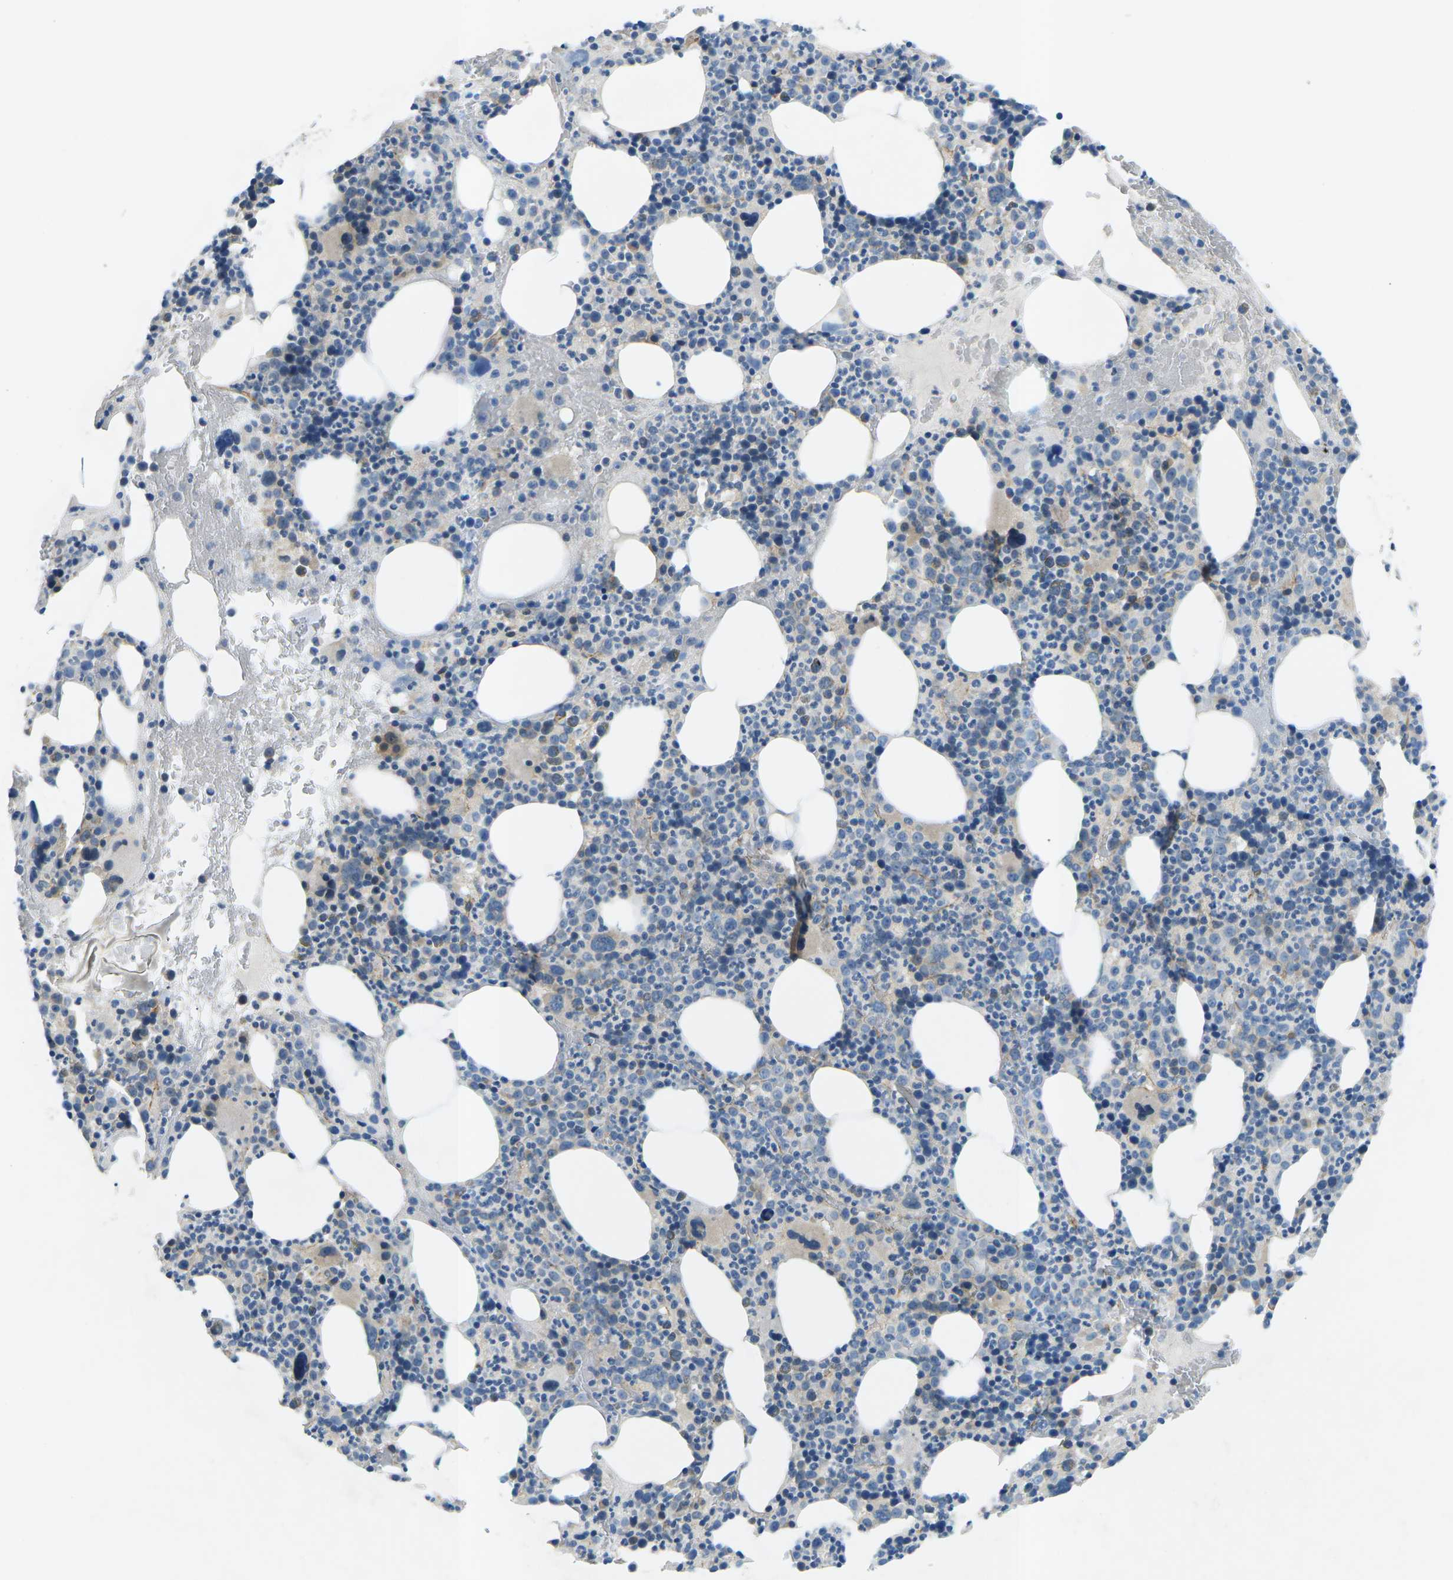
{"staining": {"intensity": "negative", "quantity": "none", "location": "none"}, "tissue": "bone marrow", "cell_type": "Hematopoietic cells", "image_type": "normal", "snomed": [{"axis": "morphology", "description": "Normal tissue, NOS"}, {"axis": "morphology", "description": "Inflammation, NOS"}, {"axis": "topography", "description": "Bone marrow"}], "caption": "Immunohistochemistry (IHC) photomicrograph of benign human bone marrow stained for a protein (brown), which demonstrates no positivity in hematopoietic cells.", "gene": "CTNND1", "patient": {"sex": "male", "age": 73}}